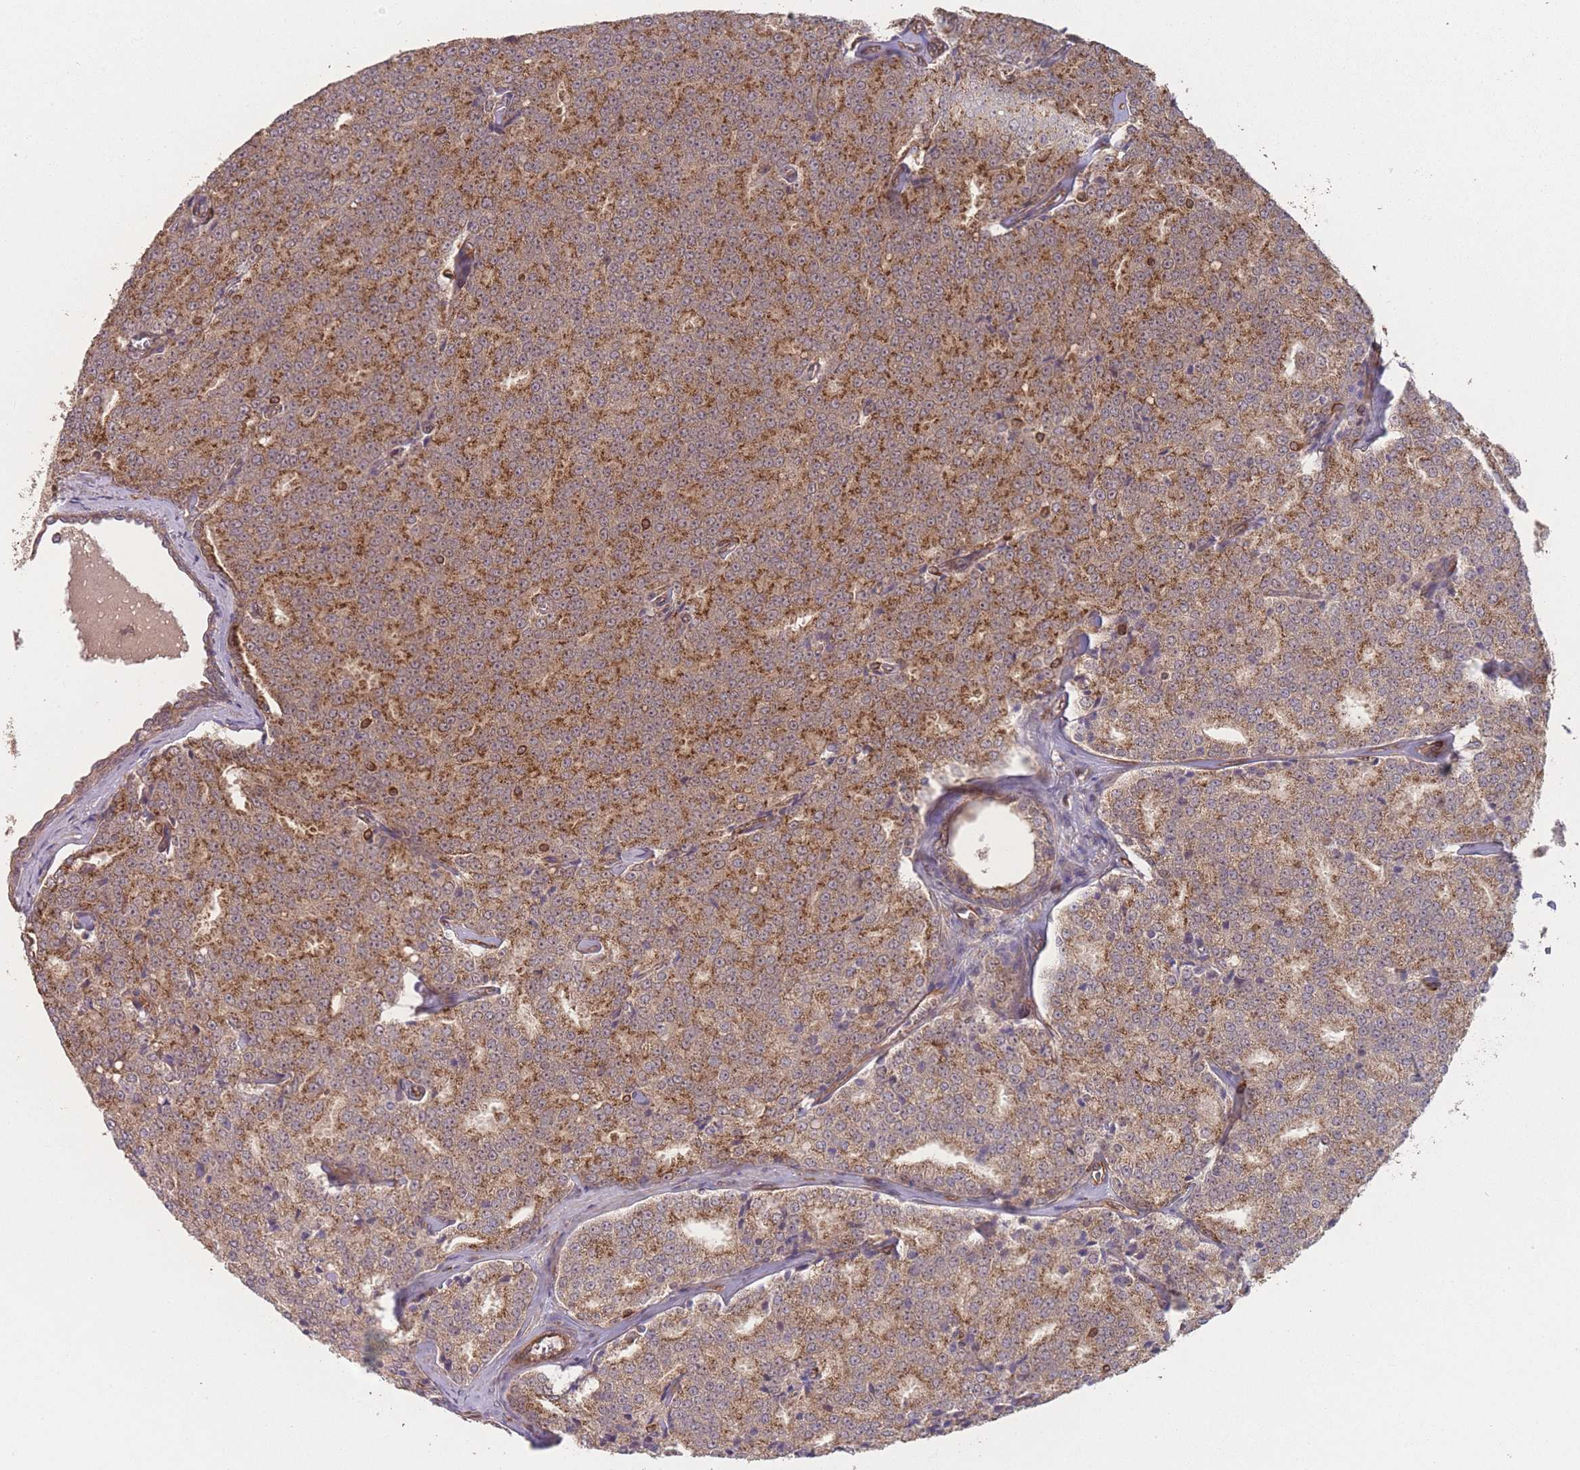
{"staining": {"intensity": "moderate", "quantity": ">75%", "location": "cytoplasmic/membranous"}, "tissue": "prostate cancer", "cell_type": "Tumor cells", "image_type": "cancer", "snomed": [{"axis": "morphology", "description": "Adenocarcinoma, Low grade"}, {"axis": "topography", "description": "Prostate"}], "caption": "Immunohistochemical staining of prostate adenocarcinoma (low-grade) exhibits moderate cytoplasmic/membranous protein staining in approximately >75% of tumor cells. (DAB (3,3'-diaminobenzidine) = brown stain, brightfield microscopy at high magnification).", "gene": "PXMP4", "patient": {"sex": "male", "age": 60}}